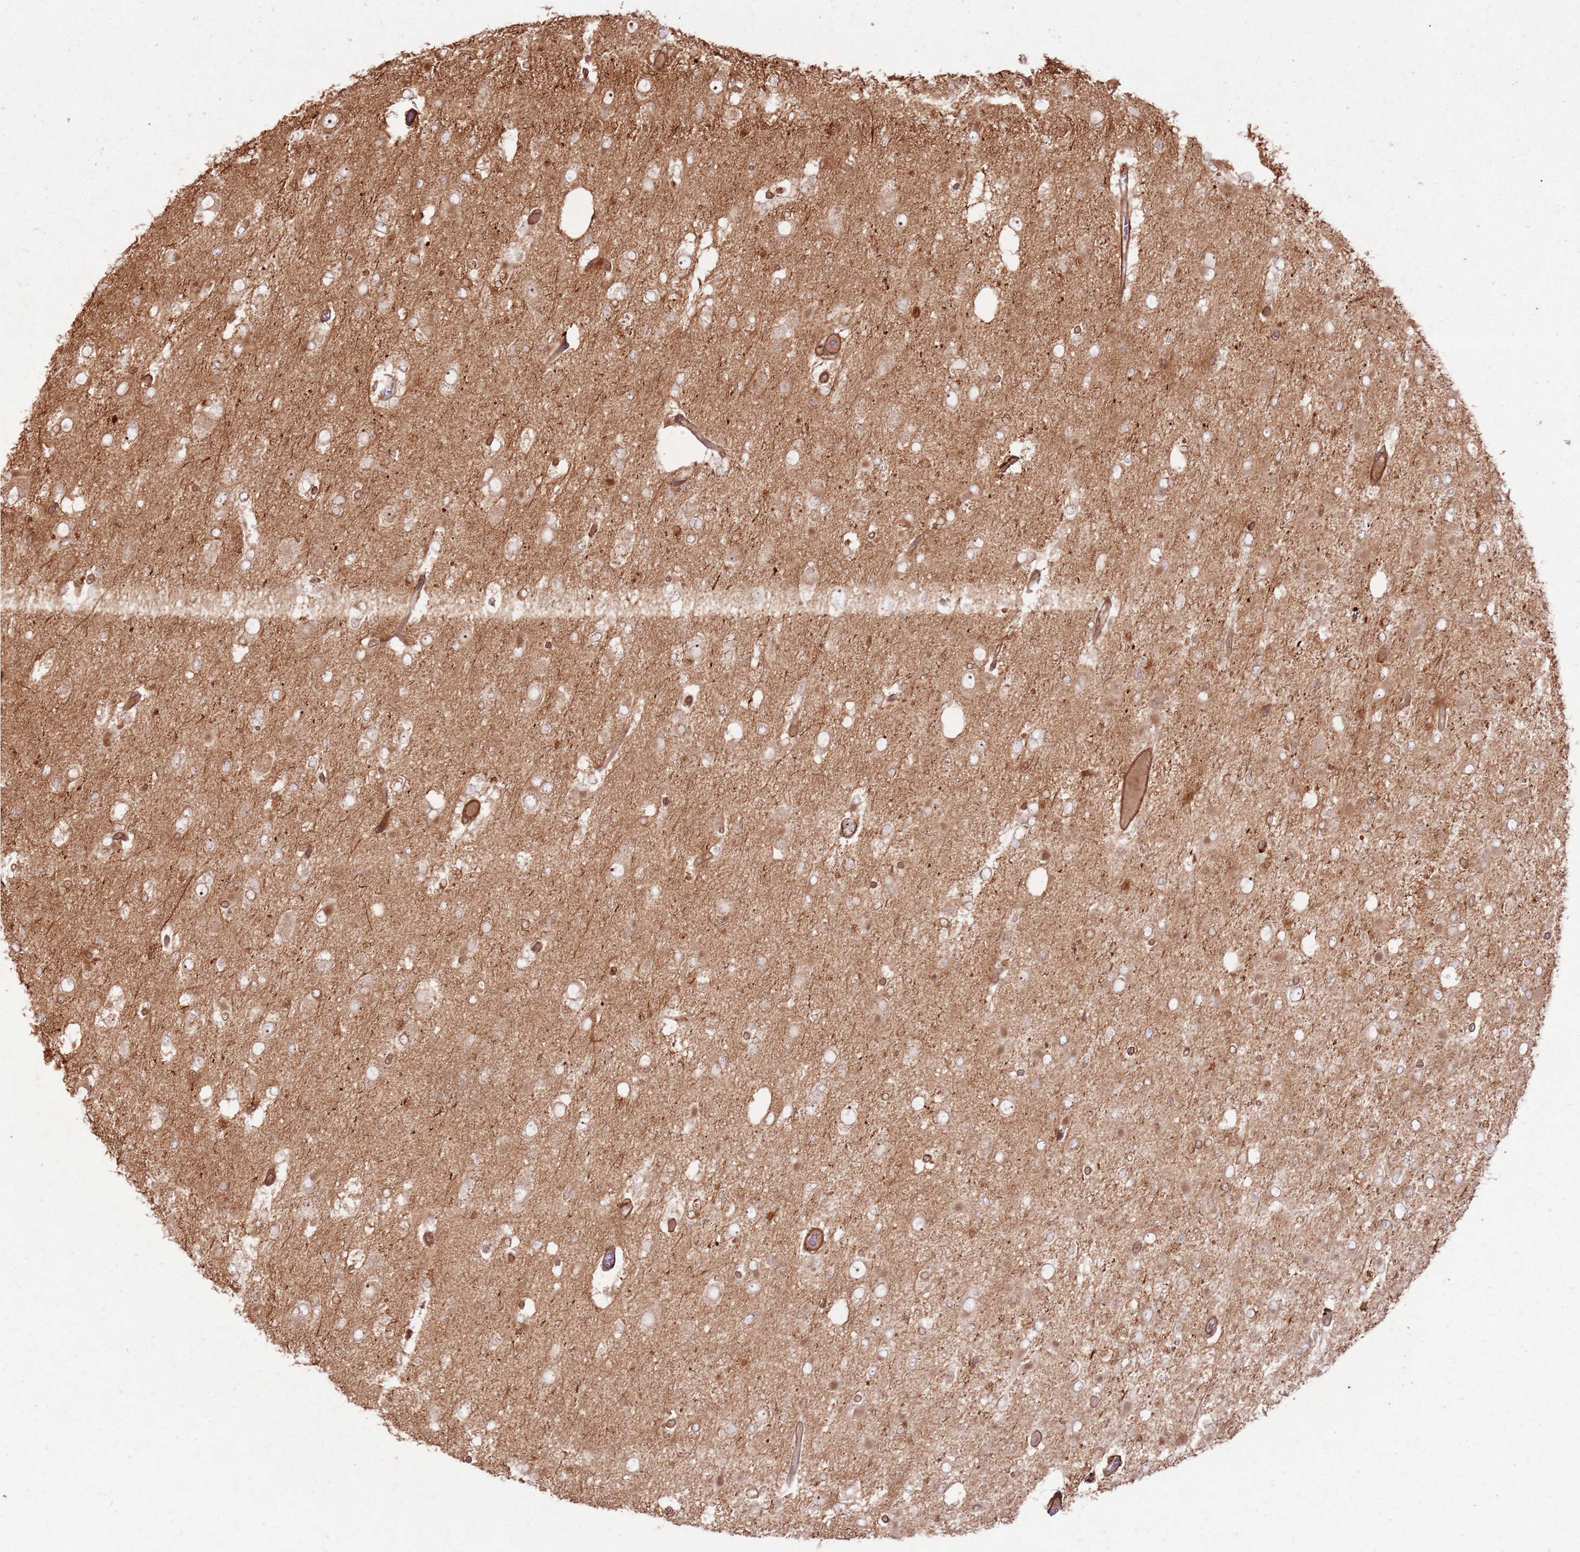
{"staining": {"intensity": "moderate", "quantity": "25%-75%", "location": "cytoplasmic/membranous,nuclear"}, "tissue": "glioma", "cell_type": "Tumor cells", "image_type": "cancer", "snomed": [{"axis": "morphology", "description": "Glioma, malignant, High grade"}, {"axis": "topography", "description": "Brain"}], "caption": "This is a micrograph of immunohistochemistry staining of malignant high-grade glioma, which shows moderate expression in the cytoplasmic/membranous and nuclear of tumor cells.", "gene": "ZNF623", "patient": {"sex": "male", "age": 53}}